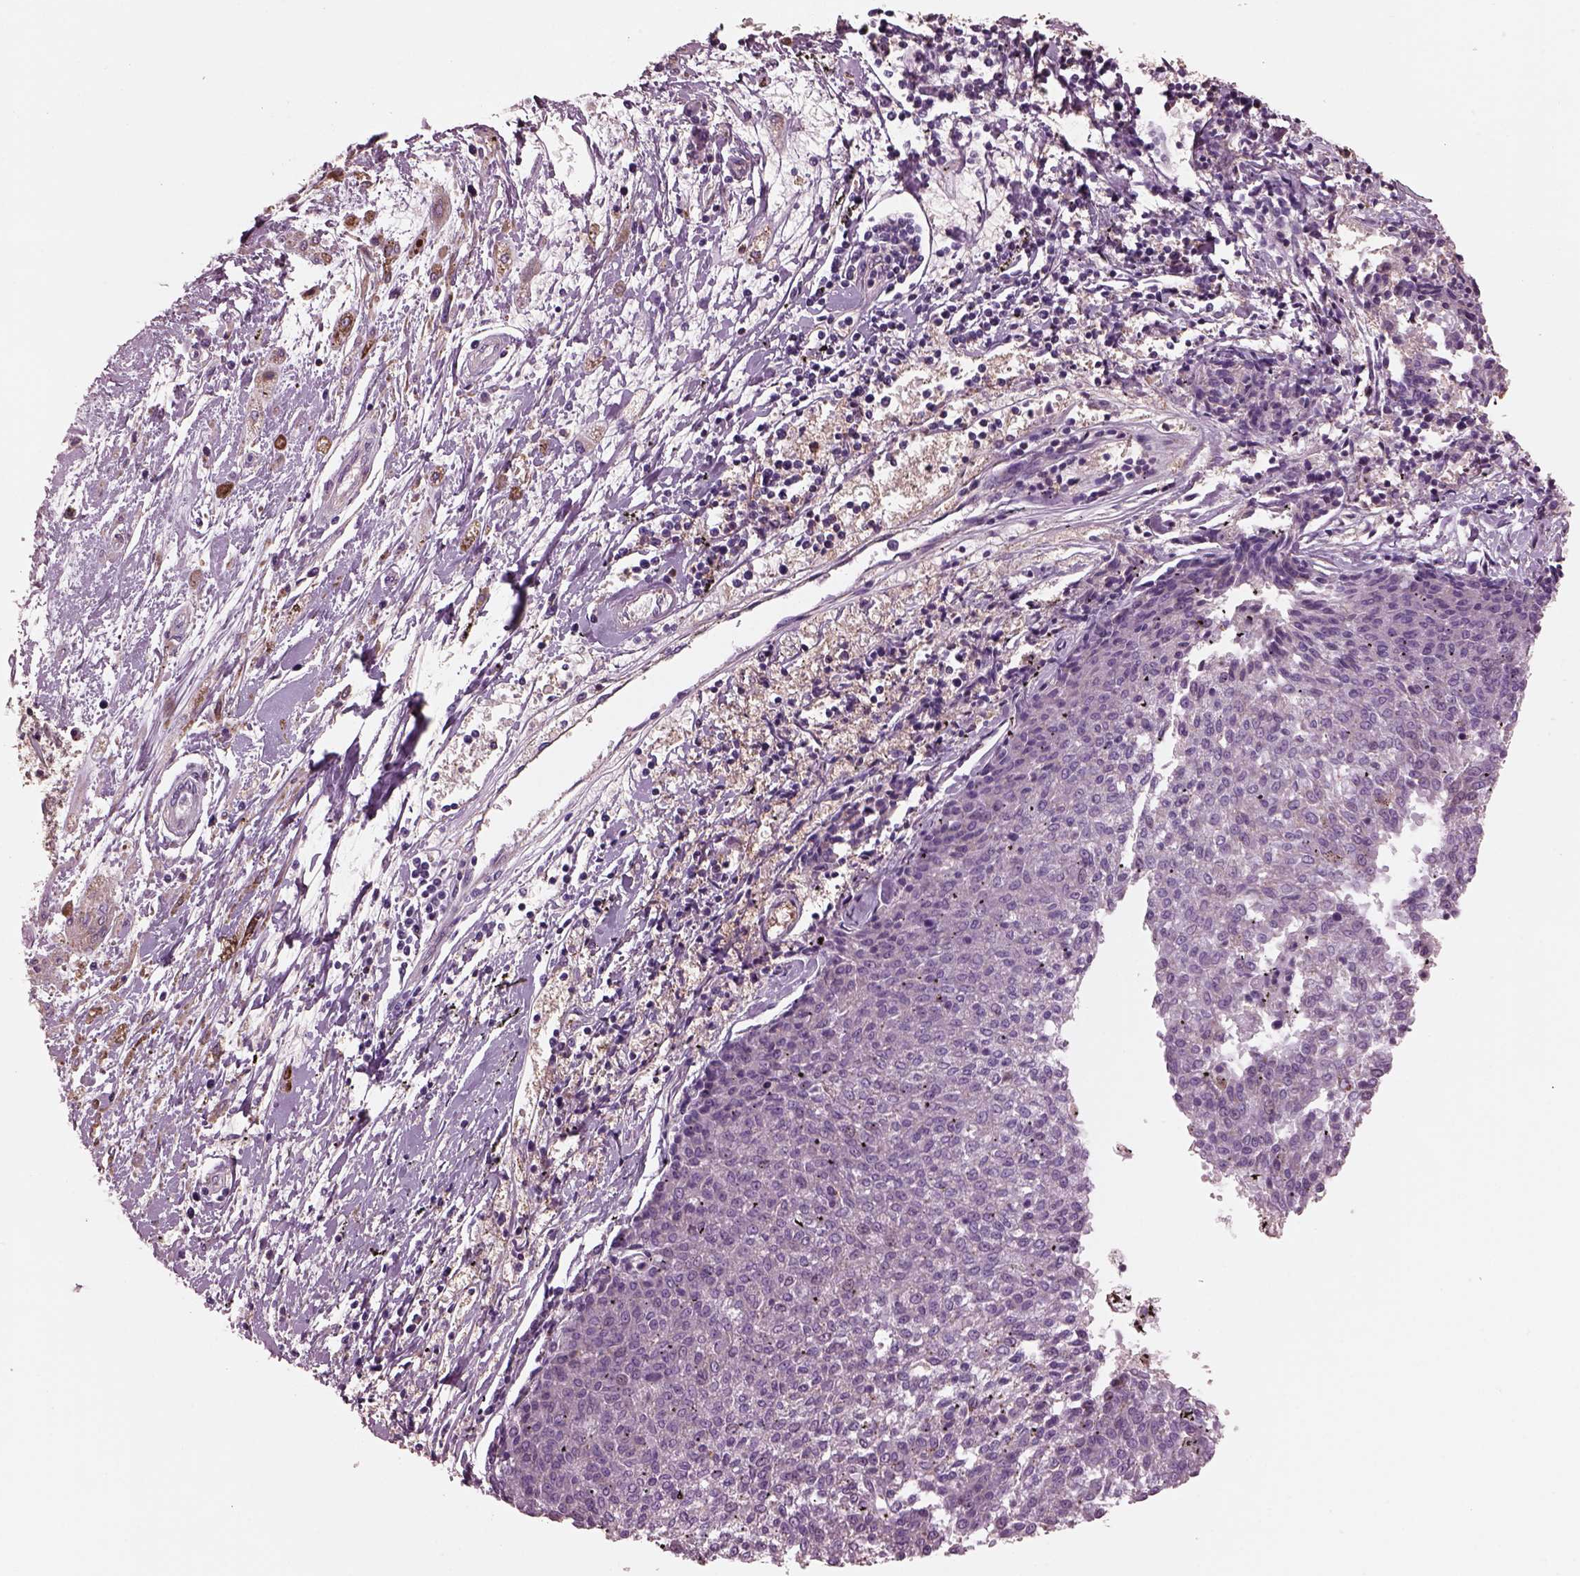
{"staining": {"intensity": "negative", "quantity": "none", "location": "none"}, "tissue": "melanoma", "cell_type": "Tumor cells", "image_type": "cancer", "snomed": [{"axis": "morphology", "description": "Malignant melanoma, NOS"}, {"axis": "topography", "description": "Skin"}], "caption": "IHC of human melanoma demonstrates no expression in tumor cells.", "gene": "SRI", "patient": {"sex": "female", "age": 72}}